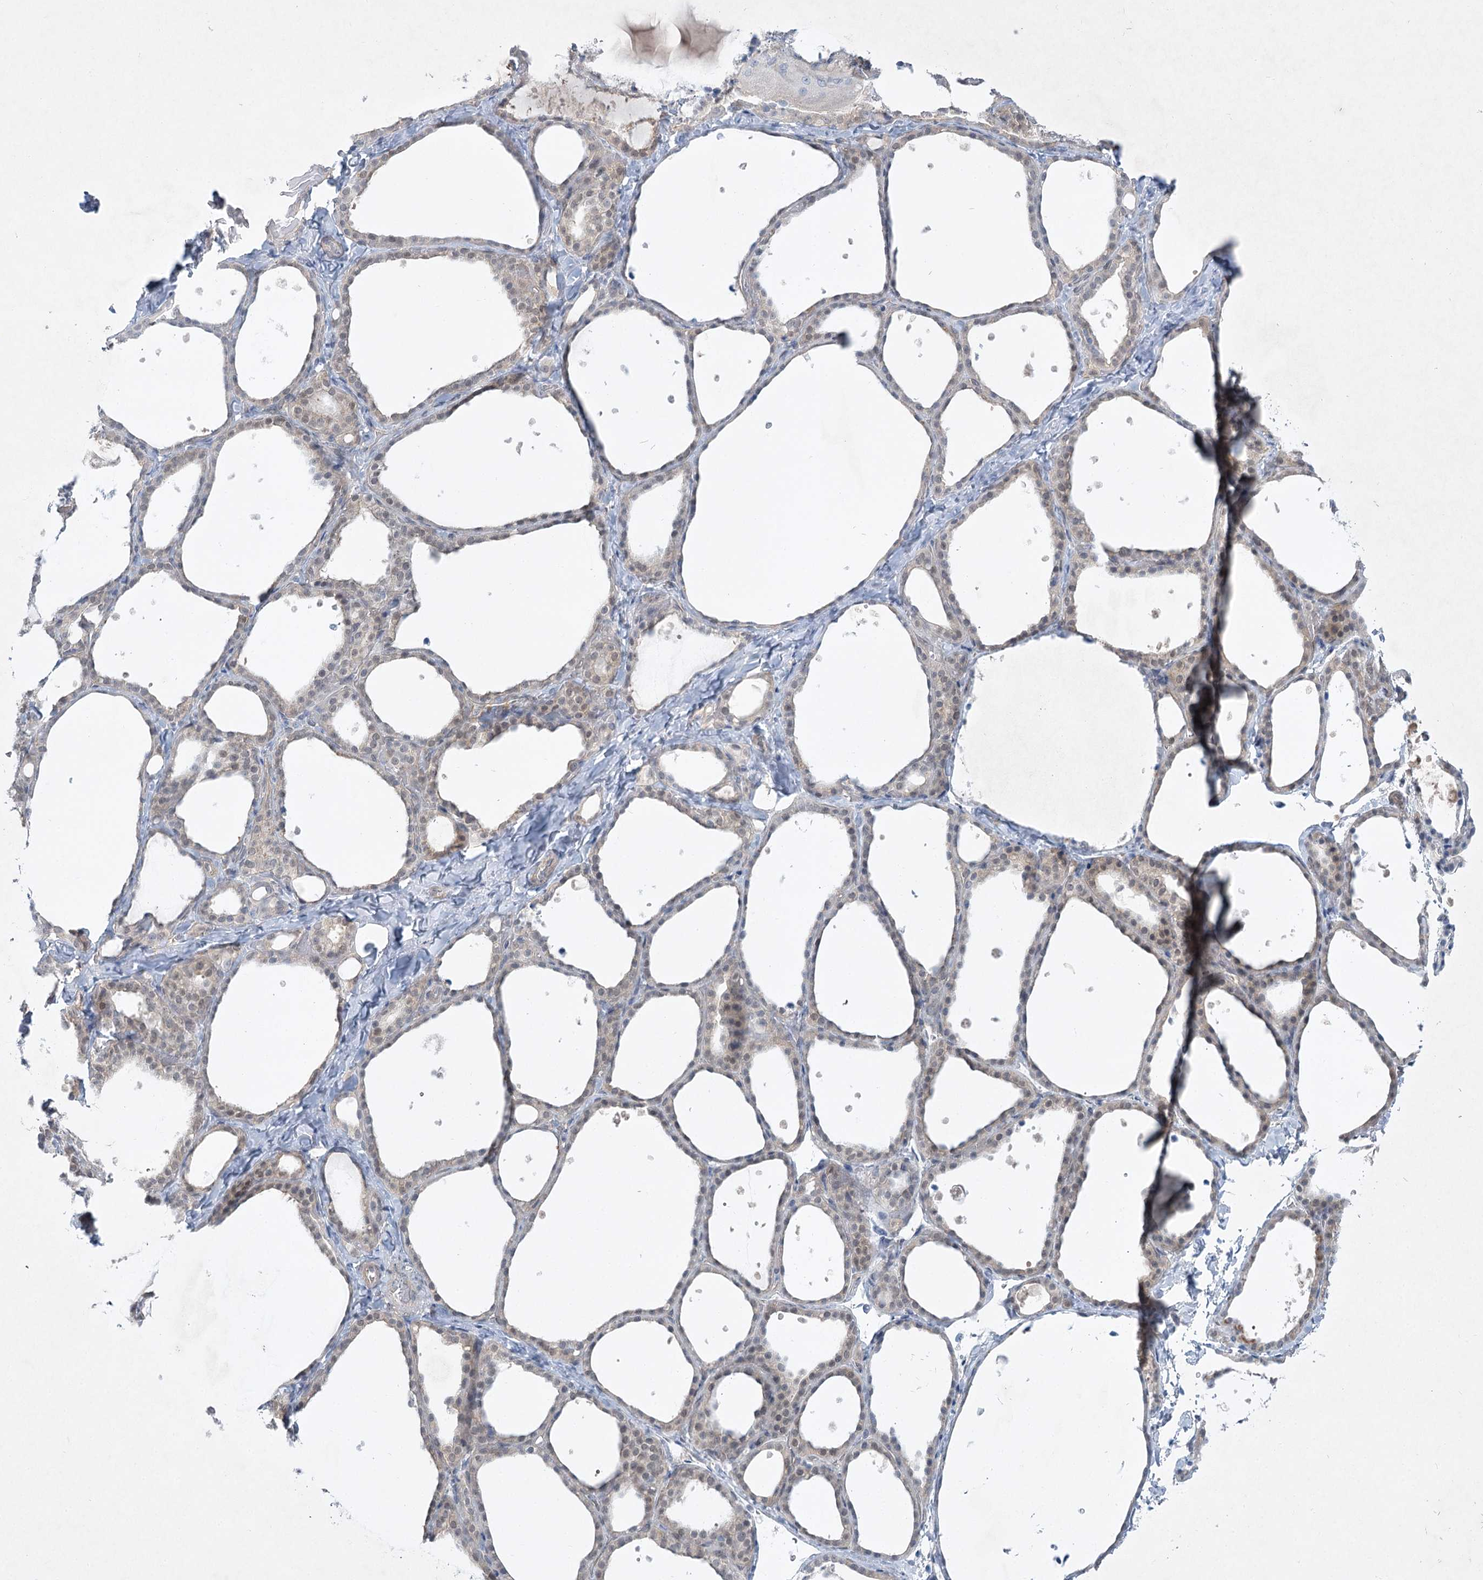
{"staining": {"intensity": "weak", "quantity": "25%-75%", "location": "cytoplasmic/membranous"}, "tissue": "thyroid gland", "cell_type": "Glandular cells", "image_type": "normal", "snomed": [{"axis": "morphology", "description": "Normal tissue, NOS"}, {"axis": "topography", "description": "Thyroid gland"}], "caption": "Brown immunohistochemical staining in normal human thyroid gland reveals weak cytoplasmic/membranous expression in about 25%-75% of glandular cells. Ihc stains the protein in brown and the nuclei are stained blue.", "gene": "AAMDC", "patient": {"sex": "female", "age": 44}}